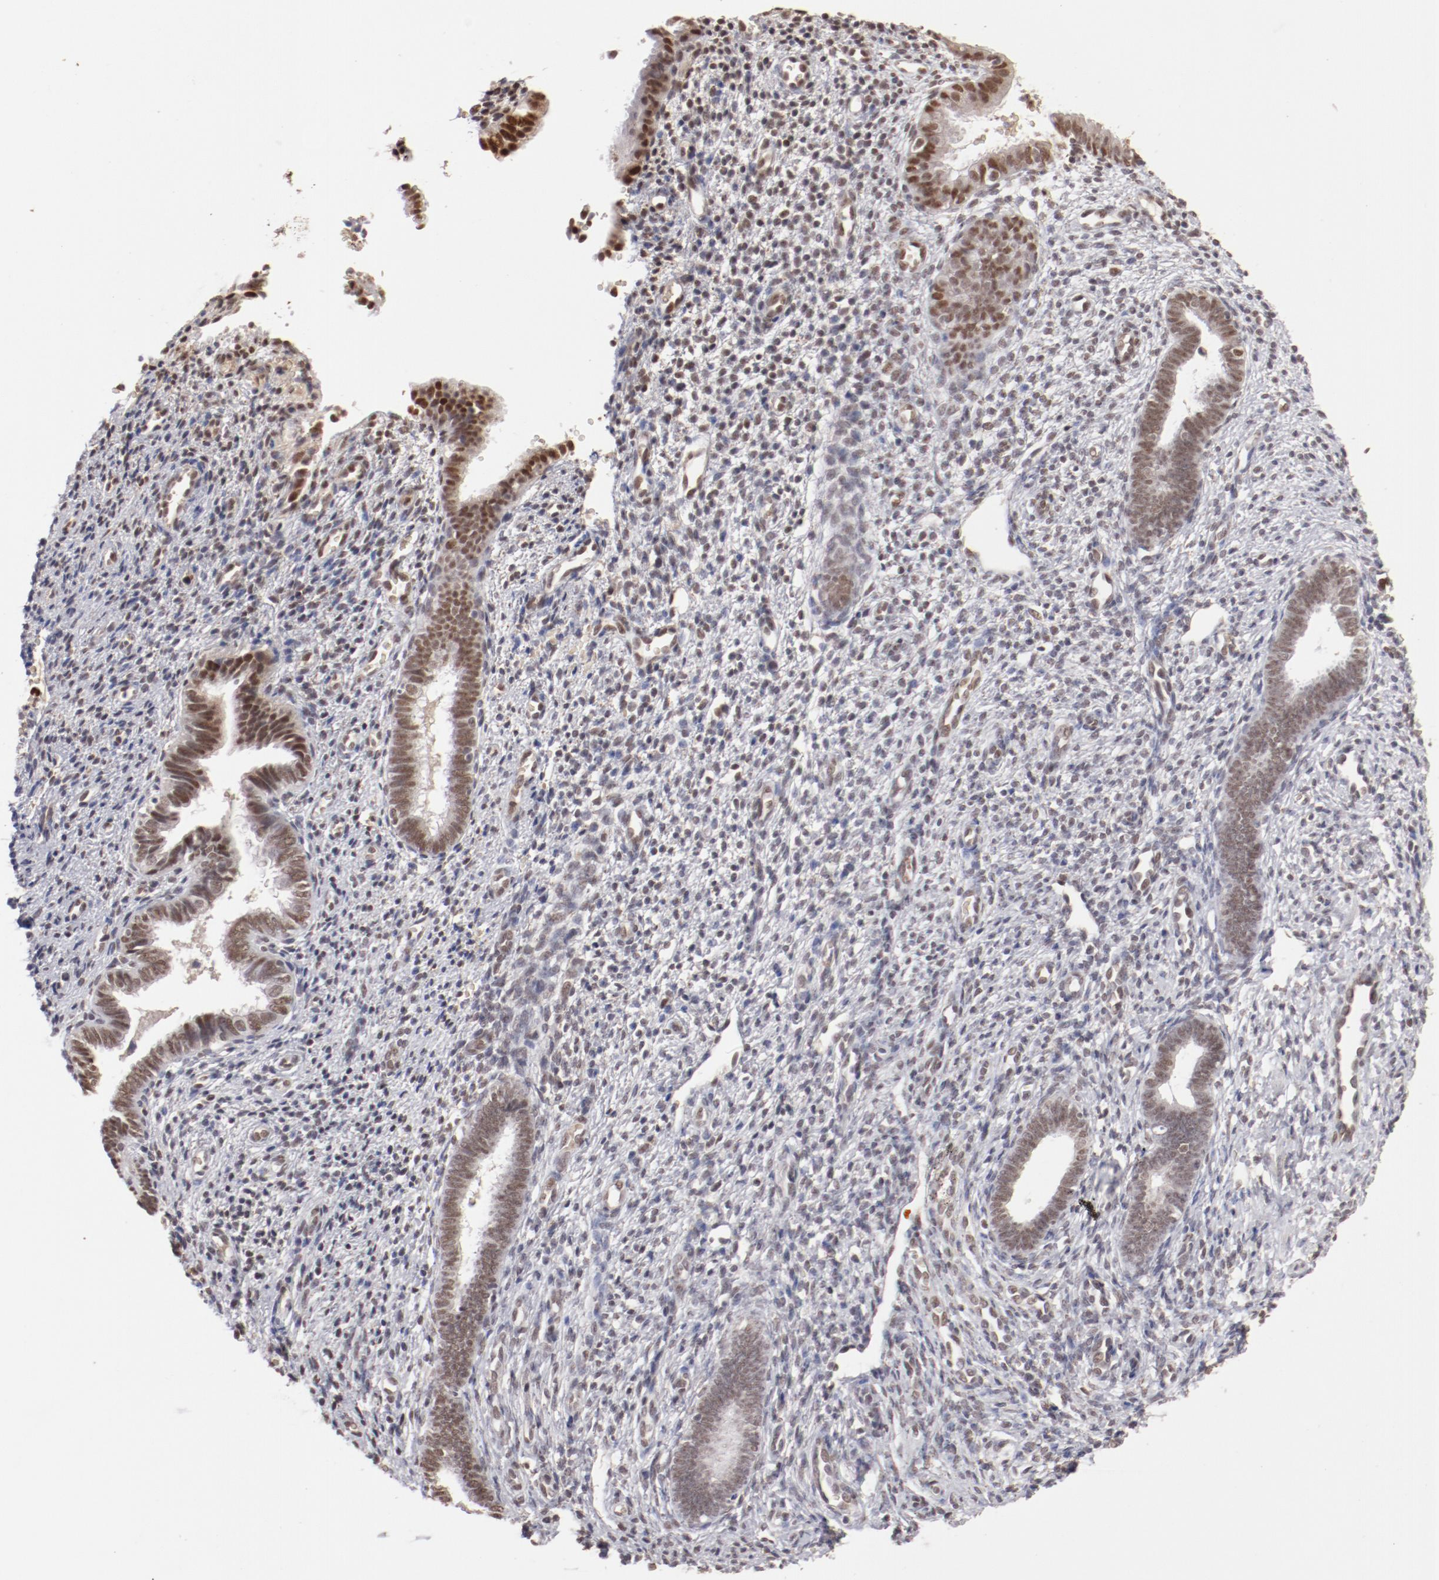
{"staining": {"intensity": "weak", "quantity": "25%-75%", "location": "nuclear"}, "tissue": "endometrium", "cell_type": "Cells in endometrial stroma", "image_type": "normal", "snomed": [{"axis": "morphology", "description": "Normal tissue, NOS"}, {"axis": "topography", "description": "Endometrium"}], "caption": "DAB immunohistochemical staining of unremarkable human endometrium displays weak nuclear protein positivity in approximately 25%-75% of cells in endometrial stroma.", "gene": "NFE2", "patient": {"sex": "female", "age": 27}}